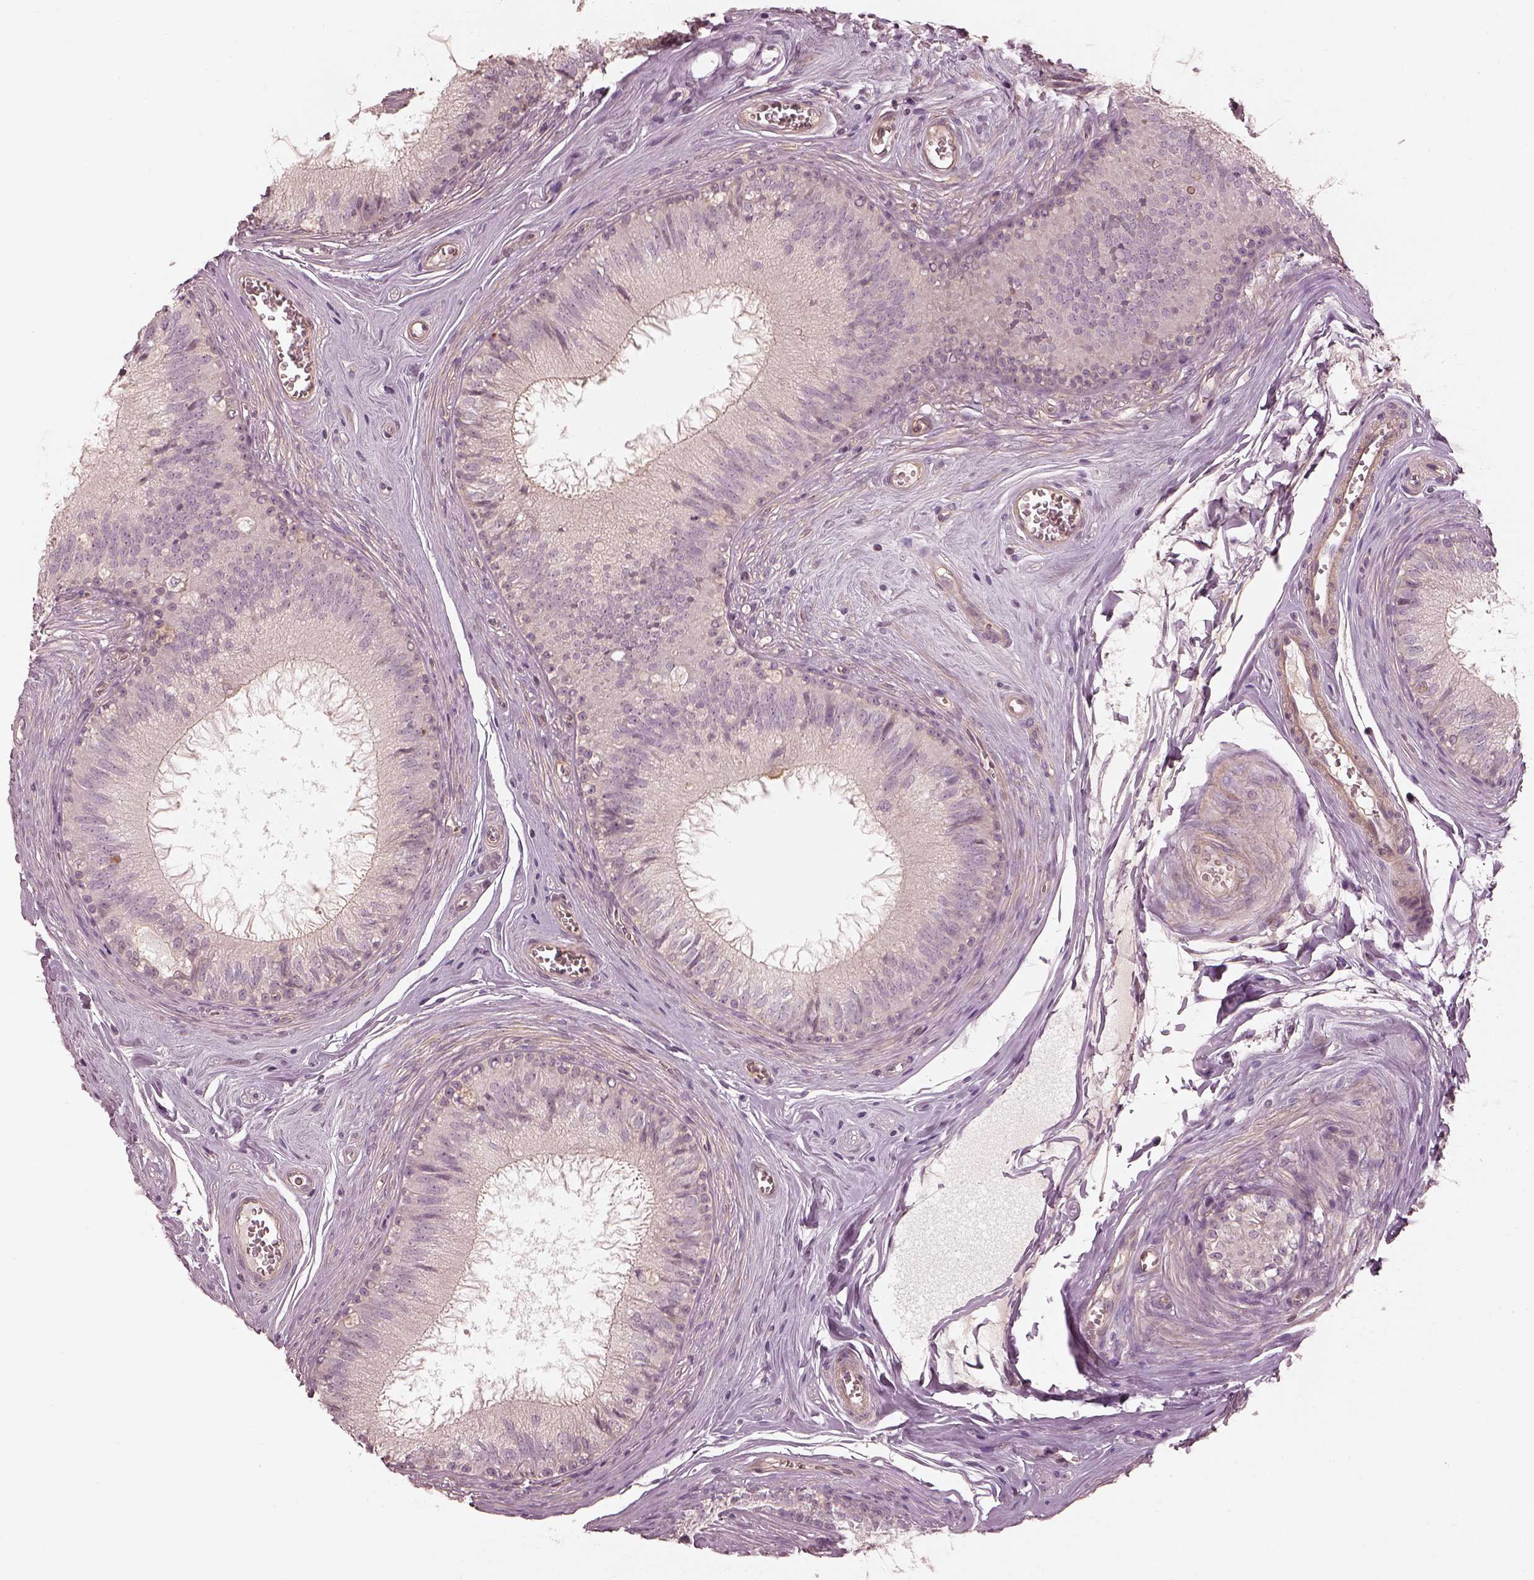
{"staining": {"intensity": "moderate", "quantity": "25%-75%", "location": "cytoplasmic/membranous"}, "tissue": "epididymis", "cell_type": "Glandular cells", "image_type": "normal", "snomed": [{"axis": "morphology", "description": "Normal tissue, NOS"}, {"axis": "topography", "description": "Epididymis"}], "caption": "This histopathology image displays normal epididymis stained with IHC to label a protein in brown. The cytoplasmic/membranous of glandular cells show moderate positivity for the protein. Nuclei are counter-stained blue.", "gene": "FAM107B", "patient": {"sex": "male", "age": 37}}